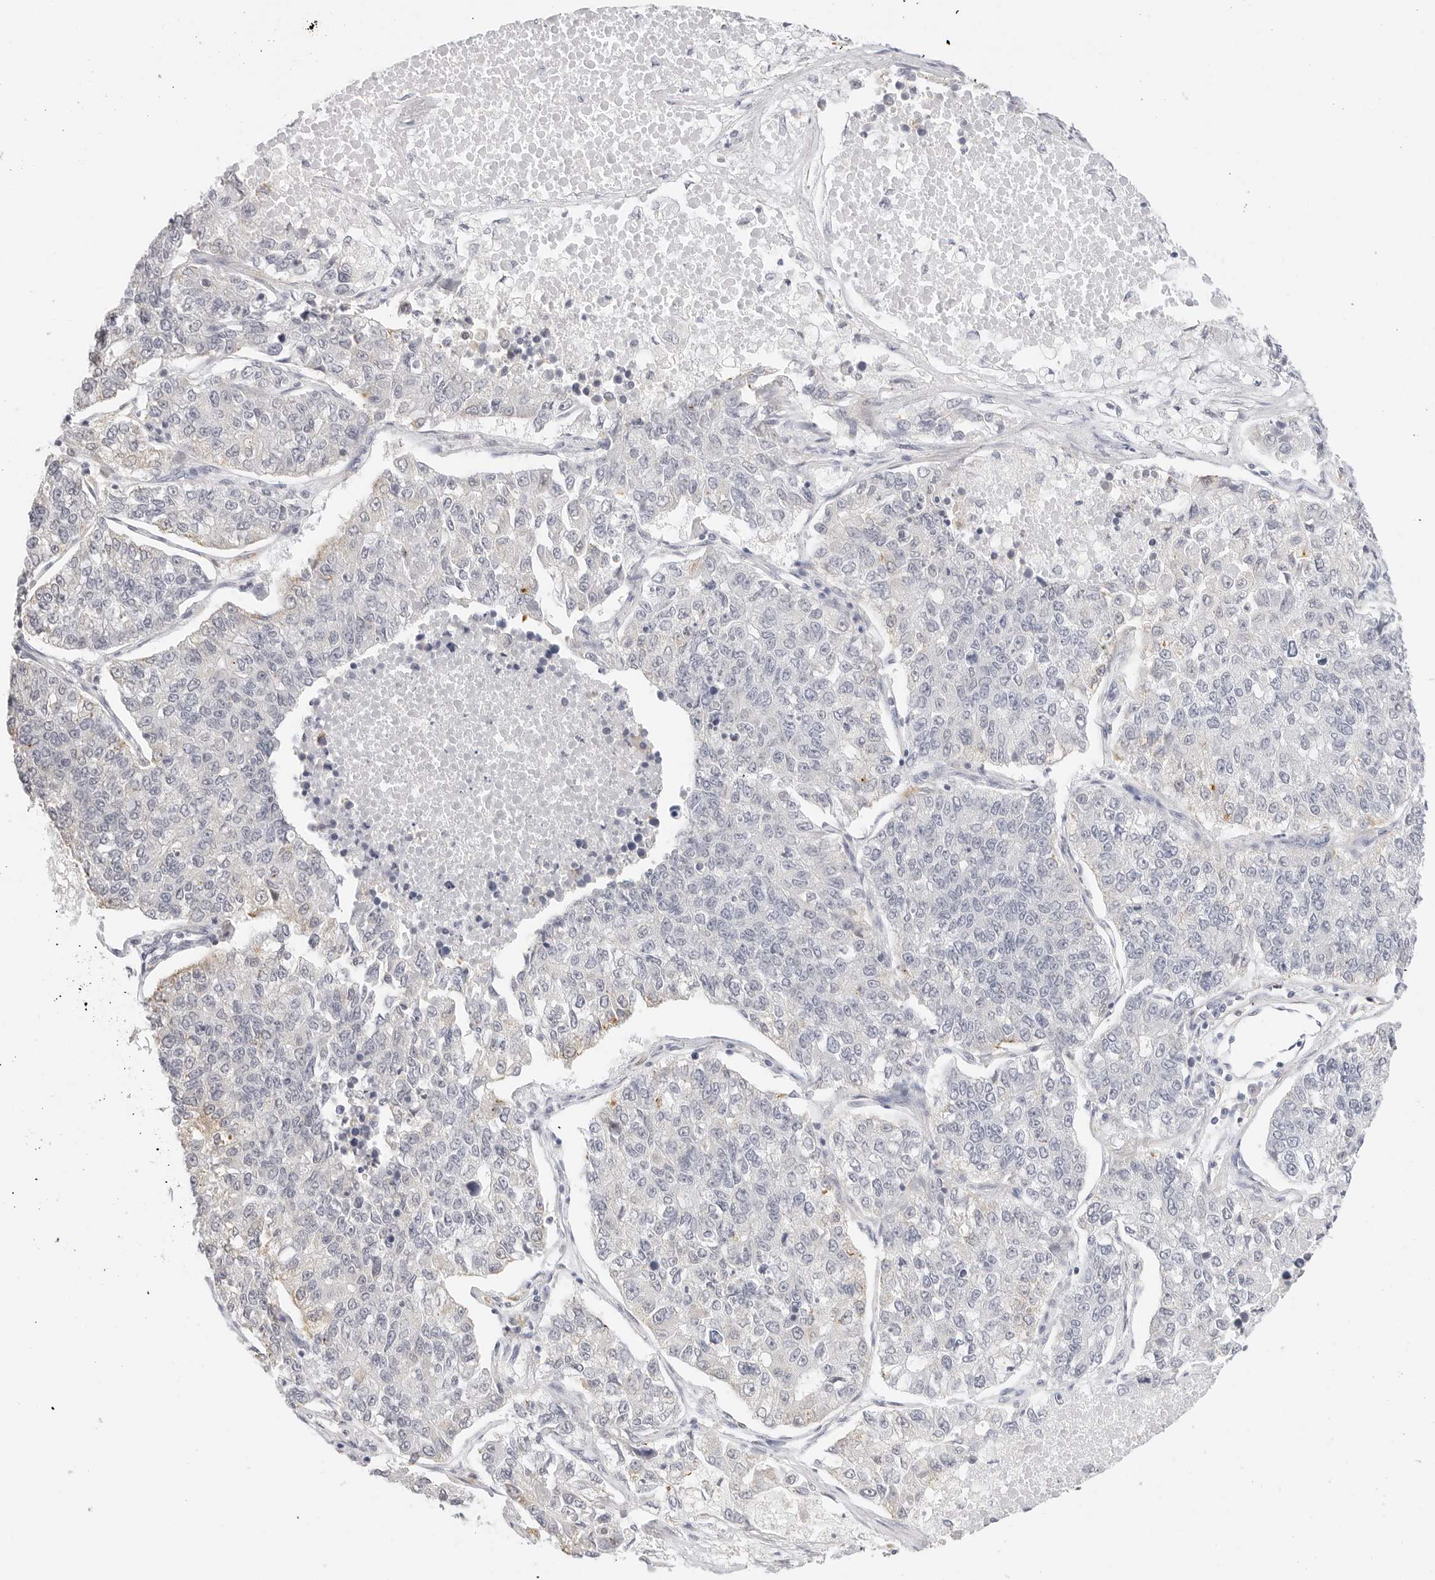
{"staining": {"intensity": "negative", "quantity": "none", "location": "none"}, "tissue": "lung cancer", "cell_type": "Tumor cells", "image_type": "cancer", "snomed": [{"axis": "morphology", "description": "Adenocarcinoma, NOS"}, {"axis": "topography", "description": "Lung"}], "caption": "Immunohistochemistry histopathology image of neoplastic tissue: lung cancer (adenocarcinoma) stained with DAB displays no significant protein positivity in tumor cells.", "gene": "PCDH19", "patient": {"sex": "male", "age": 49}}